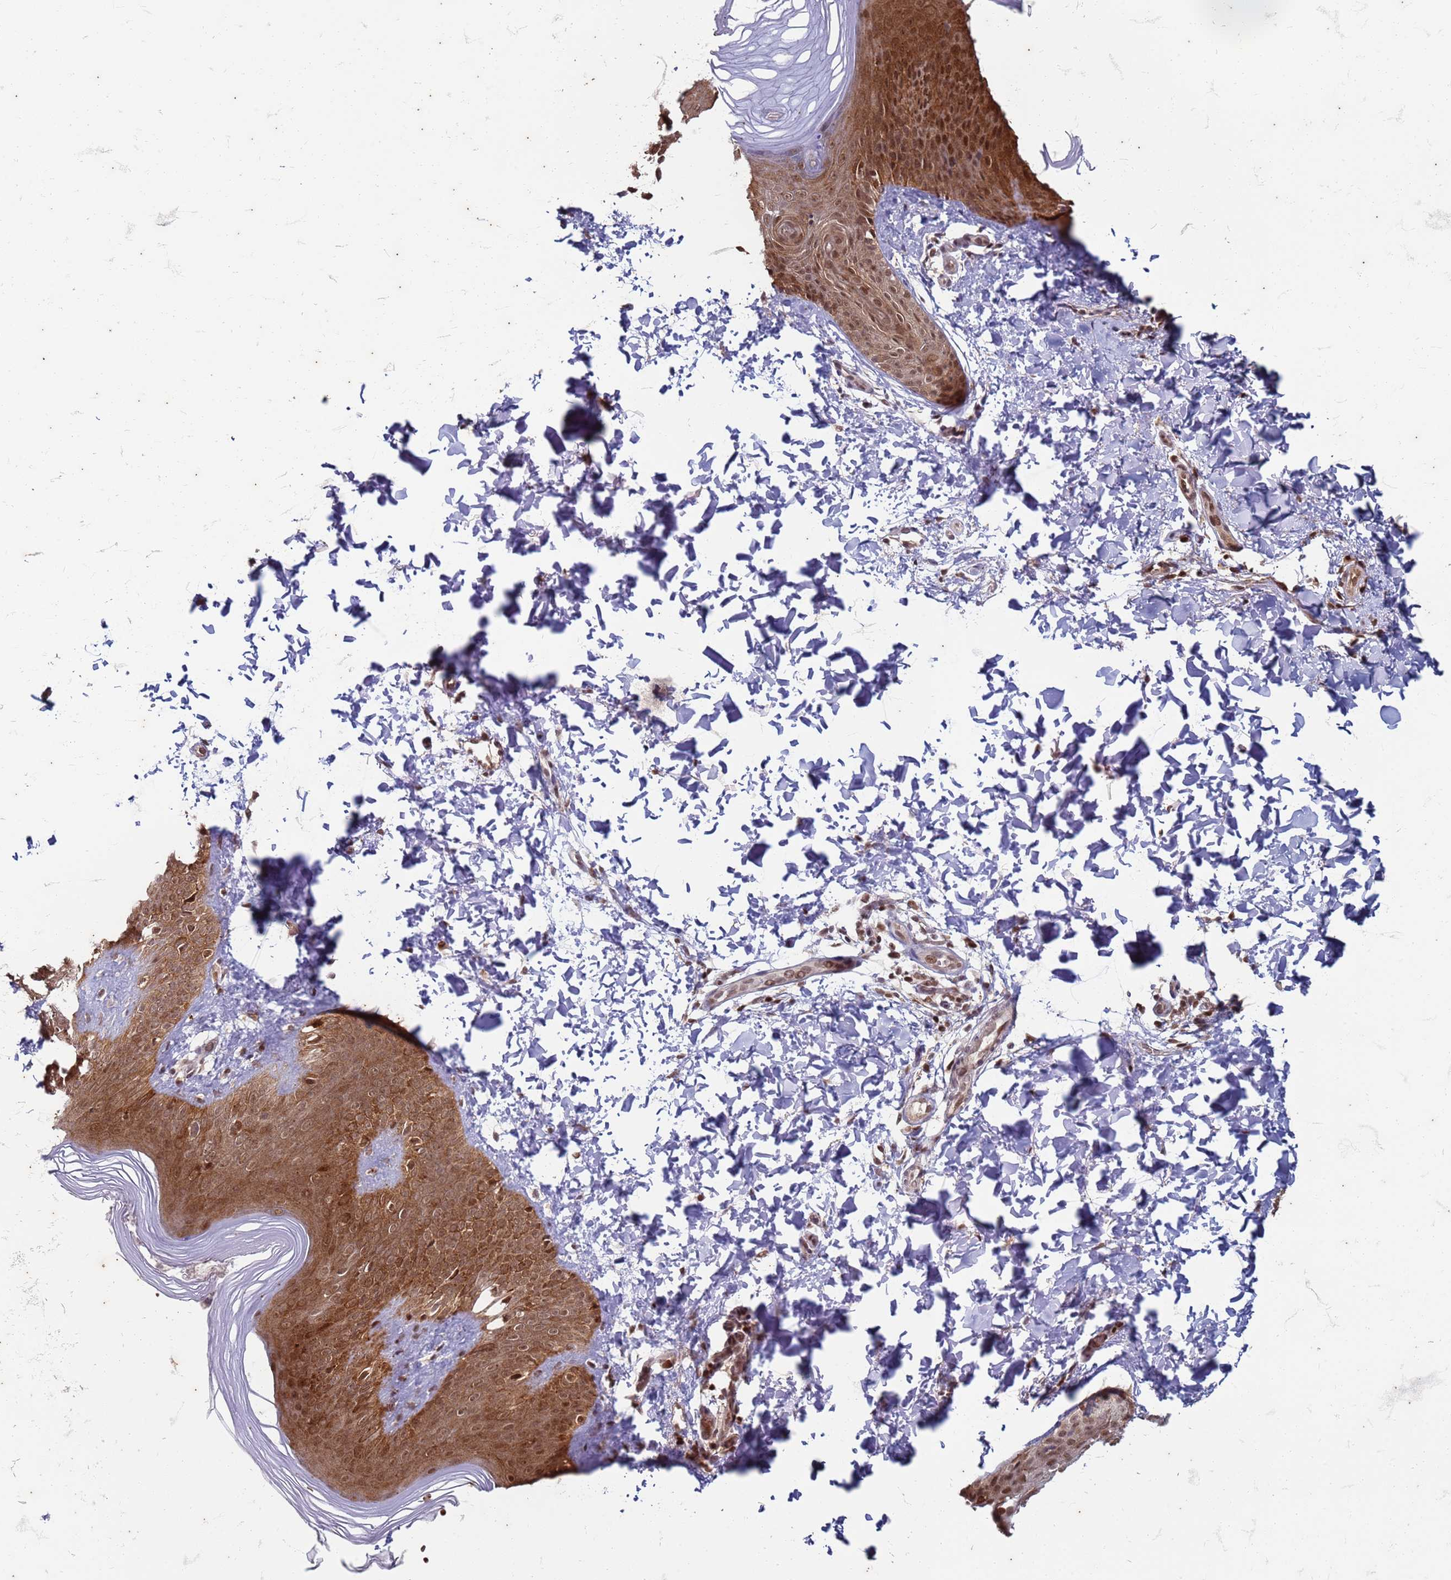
{"staining": {"intensity": "strong", "quantity": ">75%", "location": "cytoplasmic/membranous,nuclear"}, "tissue": "skin", "cell_type": "Epidermal cells", "image_type": "normal", "snomed": [{"axis": "morphology", "description": "Normal tissue, NOS"}, {"axis": "morphology", "description": "Inflammation, NOS"}, {"axis": "topography", "description": "Soft tissue"}, {"axis": "topography", "description": "Anal"}], "caption": "Normal skin demonstrates strong cytoplasmic/membranous,nuclear positivity in about >75% of epidermal cells, visualized by immunohistochemistry.", "gene": "TRMT6", "patient": {"sex": "female", "age": 15}}